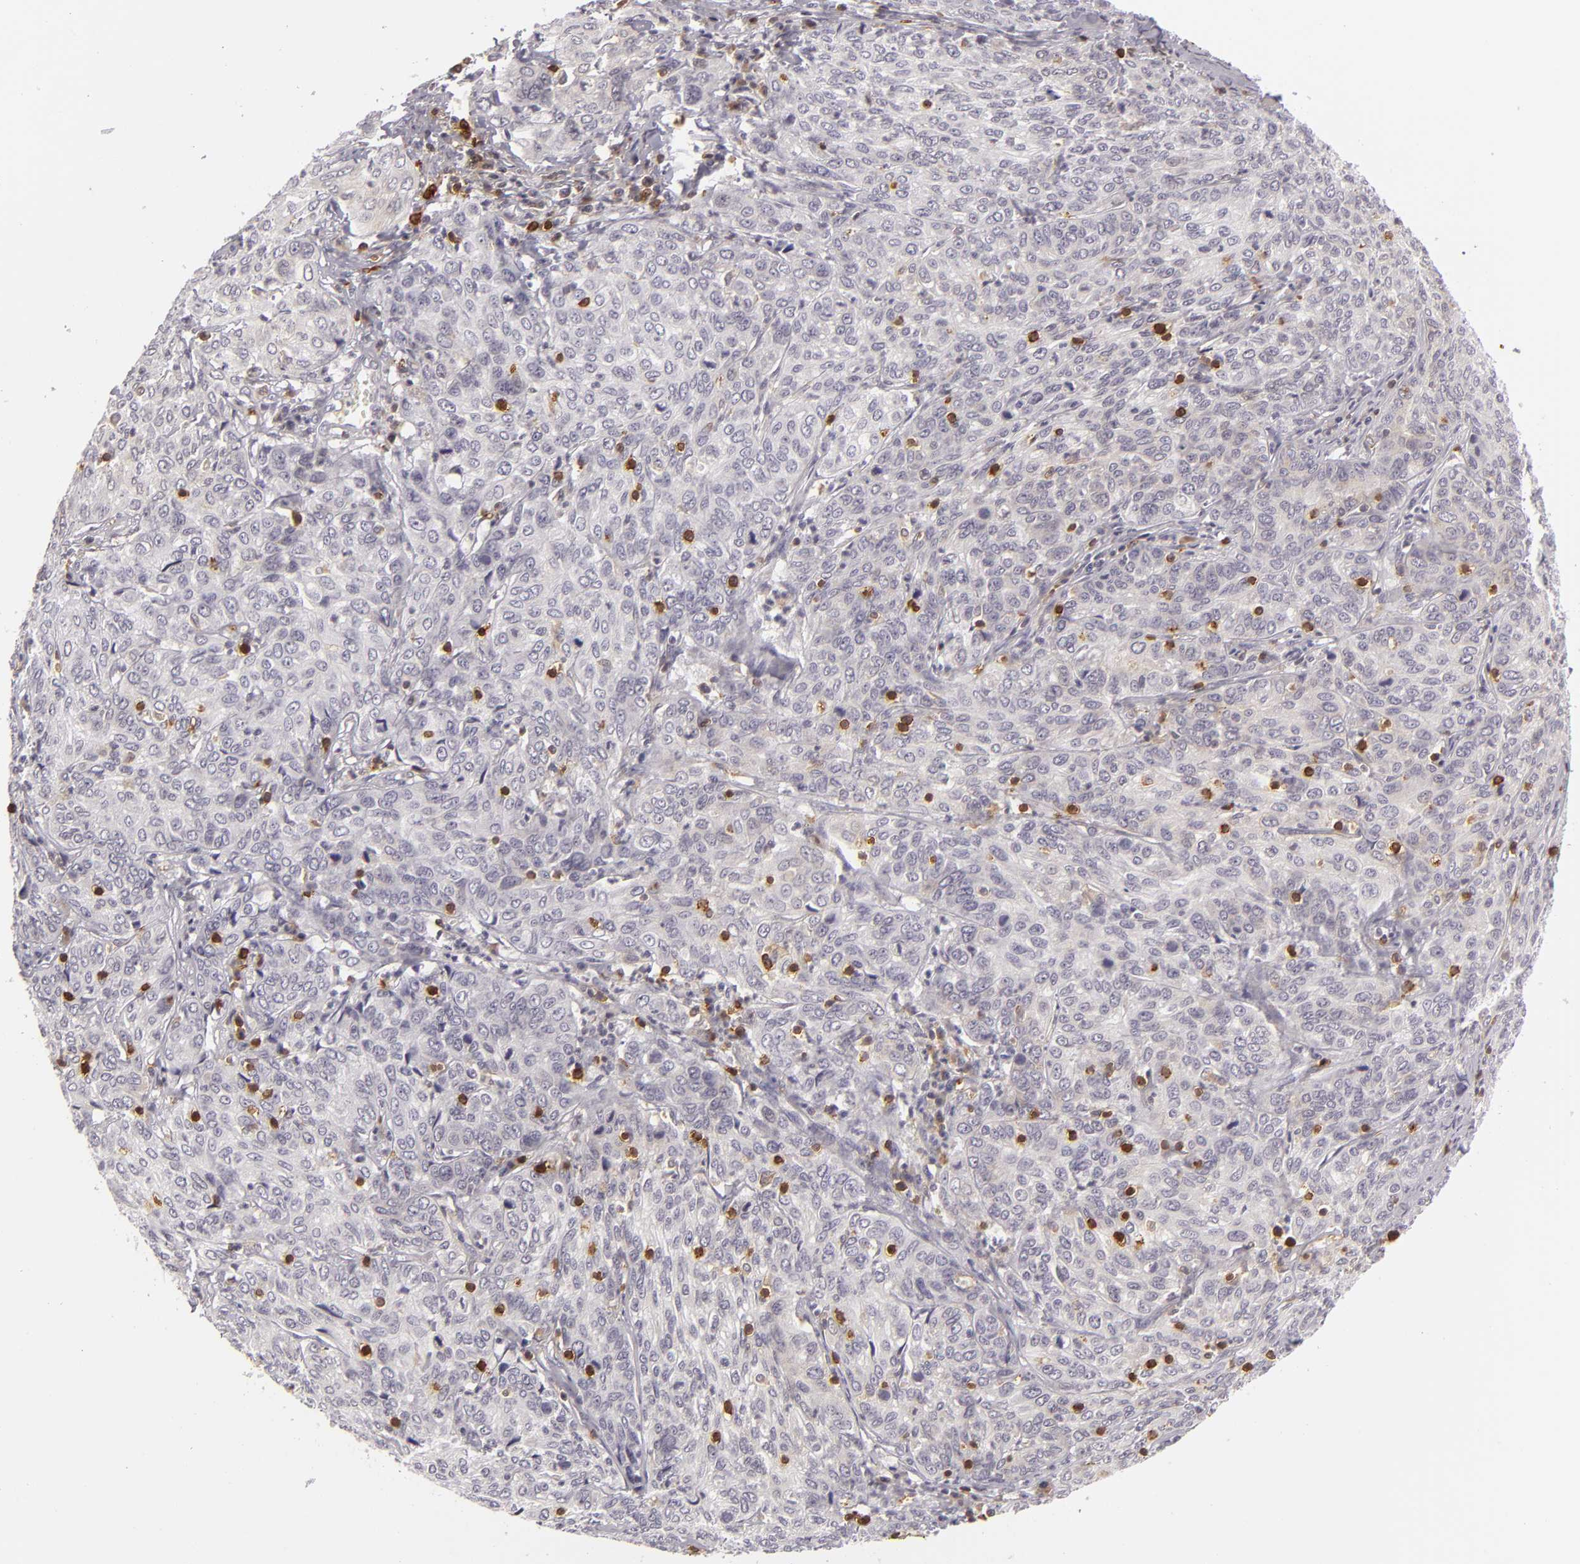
{"staining": {"intensity": "weak", "quantity": "<25%", "location": "cytoplasmic/membranous"}, "tissue": "cervical cancer", "cell_type": "Tumor cells", "image_type": "cancer", "snomed": [{"axis": "morphology", "description": "Squamous cell carcinoma, NOS"}, {"axis": "topography", "description": "Cervix"}], "caption": "Immunohistochemistry of human cervical cancer demonstrates no expression in tumor cells.", "gene": "APOBEC3G", "patient": {"sex": "female", "age": 38}}